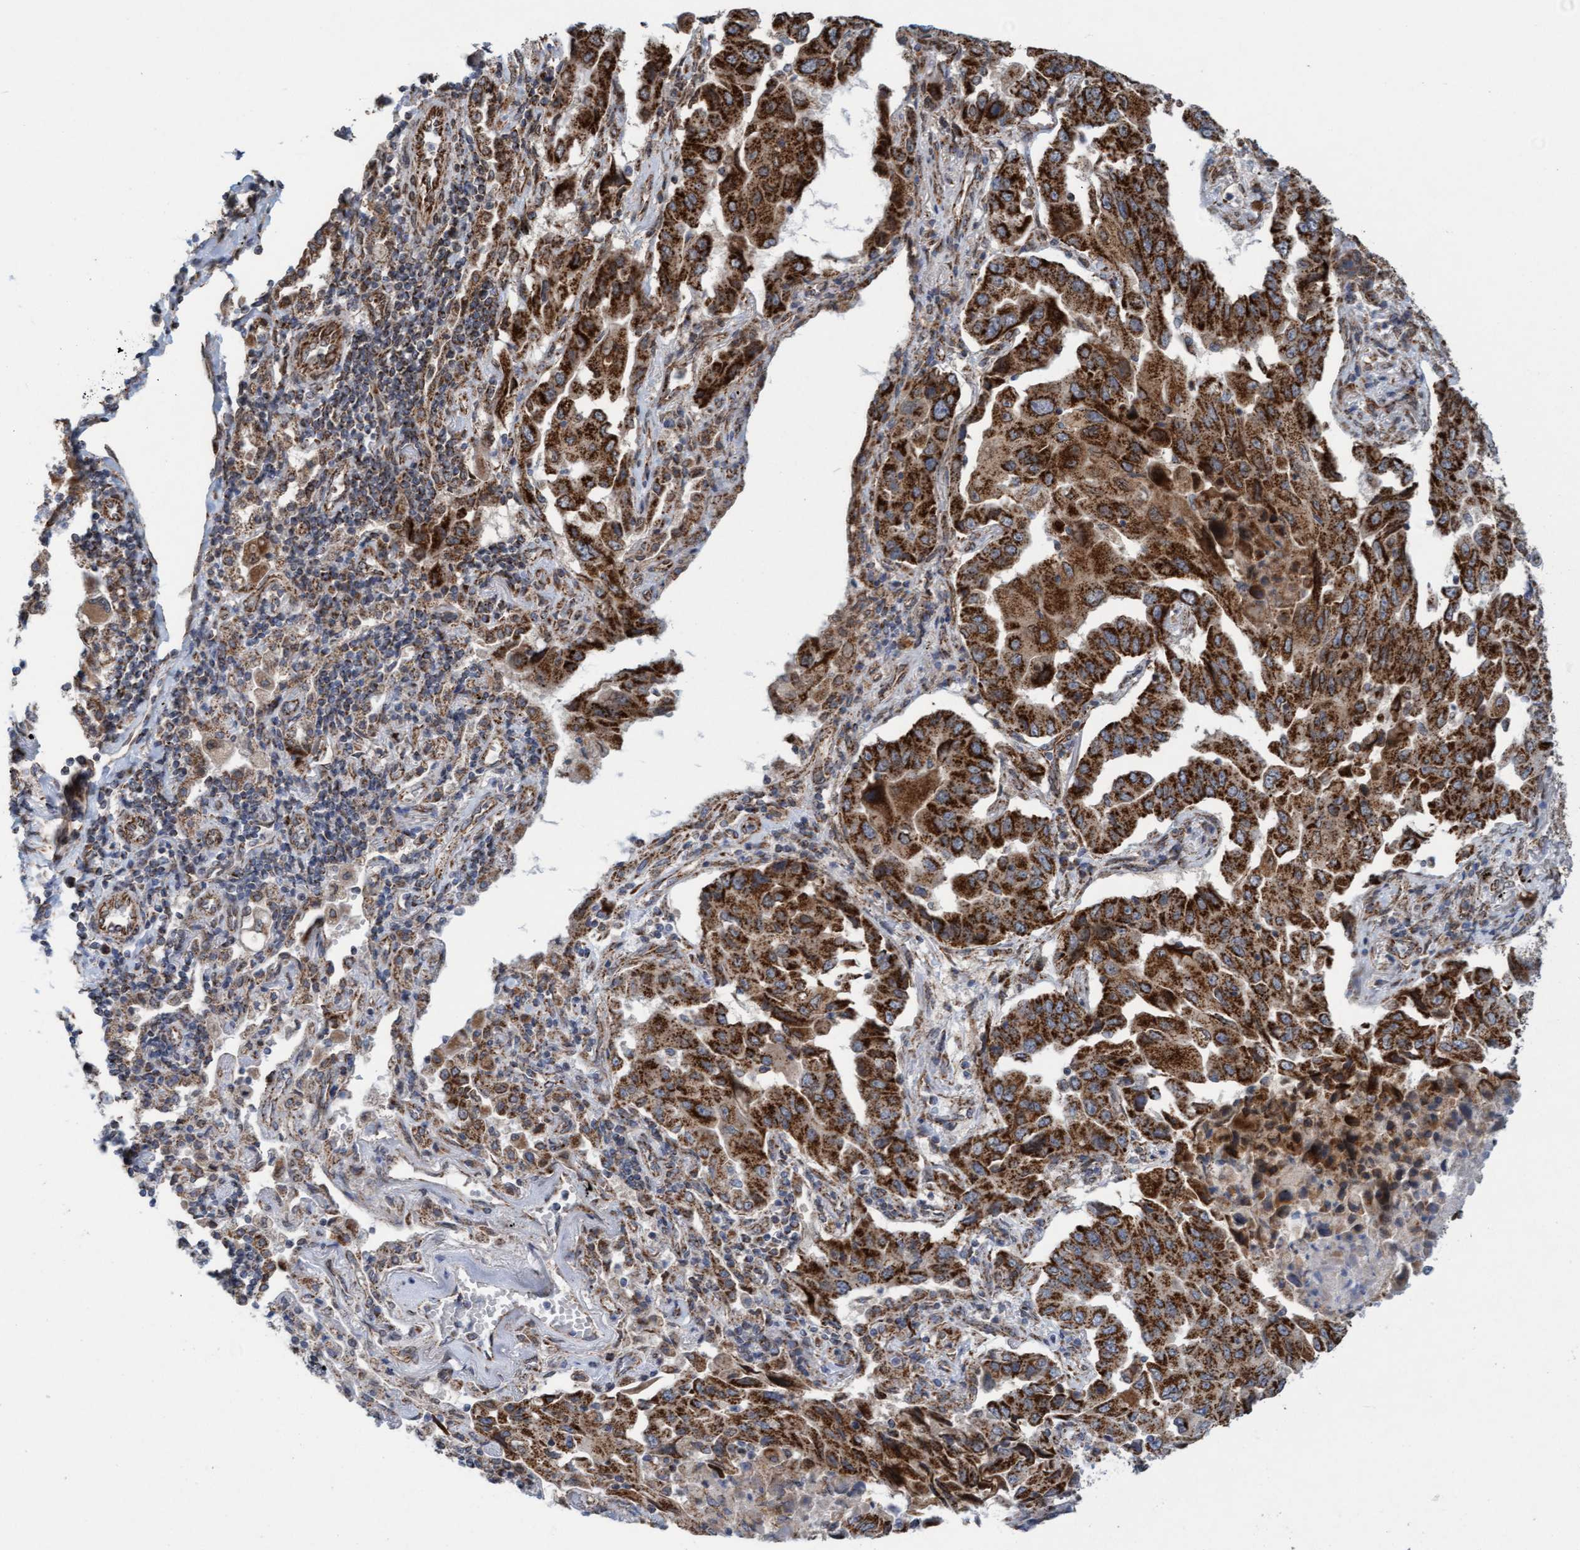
{"staining": {"intensity": "strong", "quantity": ">75%", "location": "cytoplasmic/membranous"}, "tissue": "lung cancer", "cell_type": "Tumor cells", "image_type": "cancer", "snomed": [{"axis": "morphology", "description": "Adenocarcinoma, NOS"}, {"axis": "topography", "description": "Lung"}], "caption": "High-power microscopy captured an IHC micrograph of lung cancer (adenocarcinoma), revealing strong cytoplasmic/membranous staining in approximately >75% of tumor cells.", "gene": "MRPS23", "patient": {"sex": "female", "age": 65}}